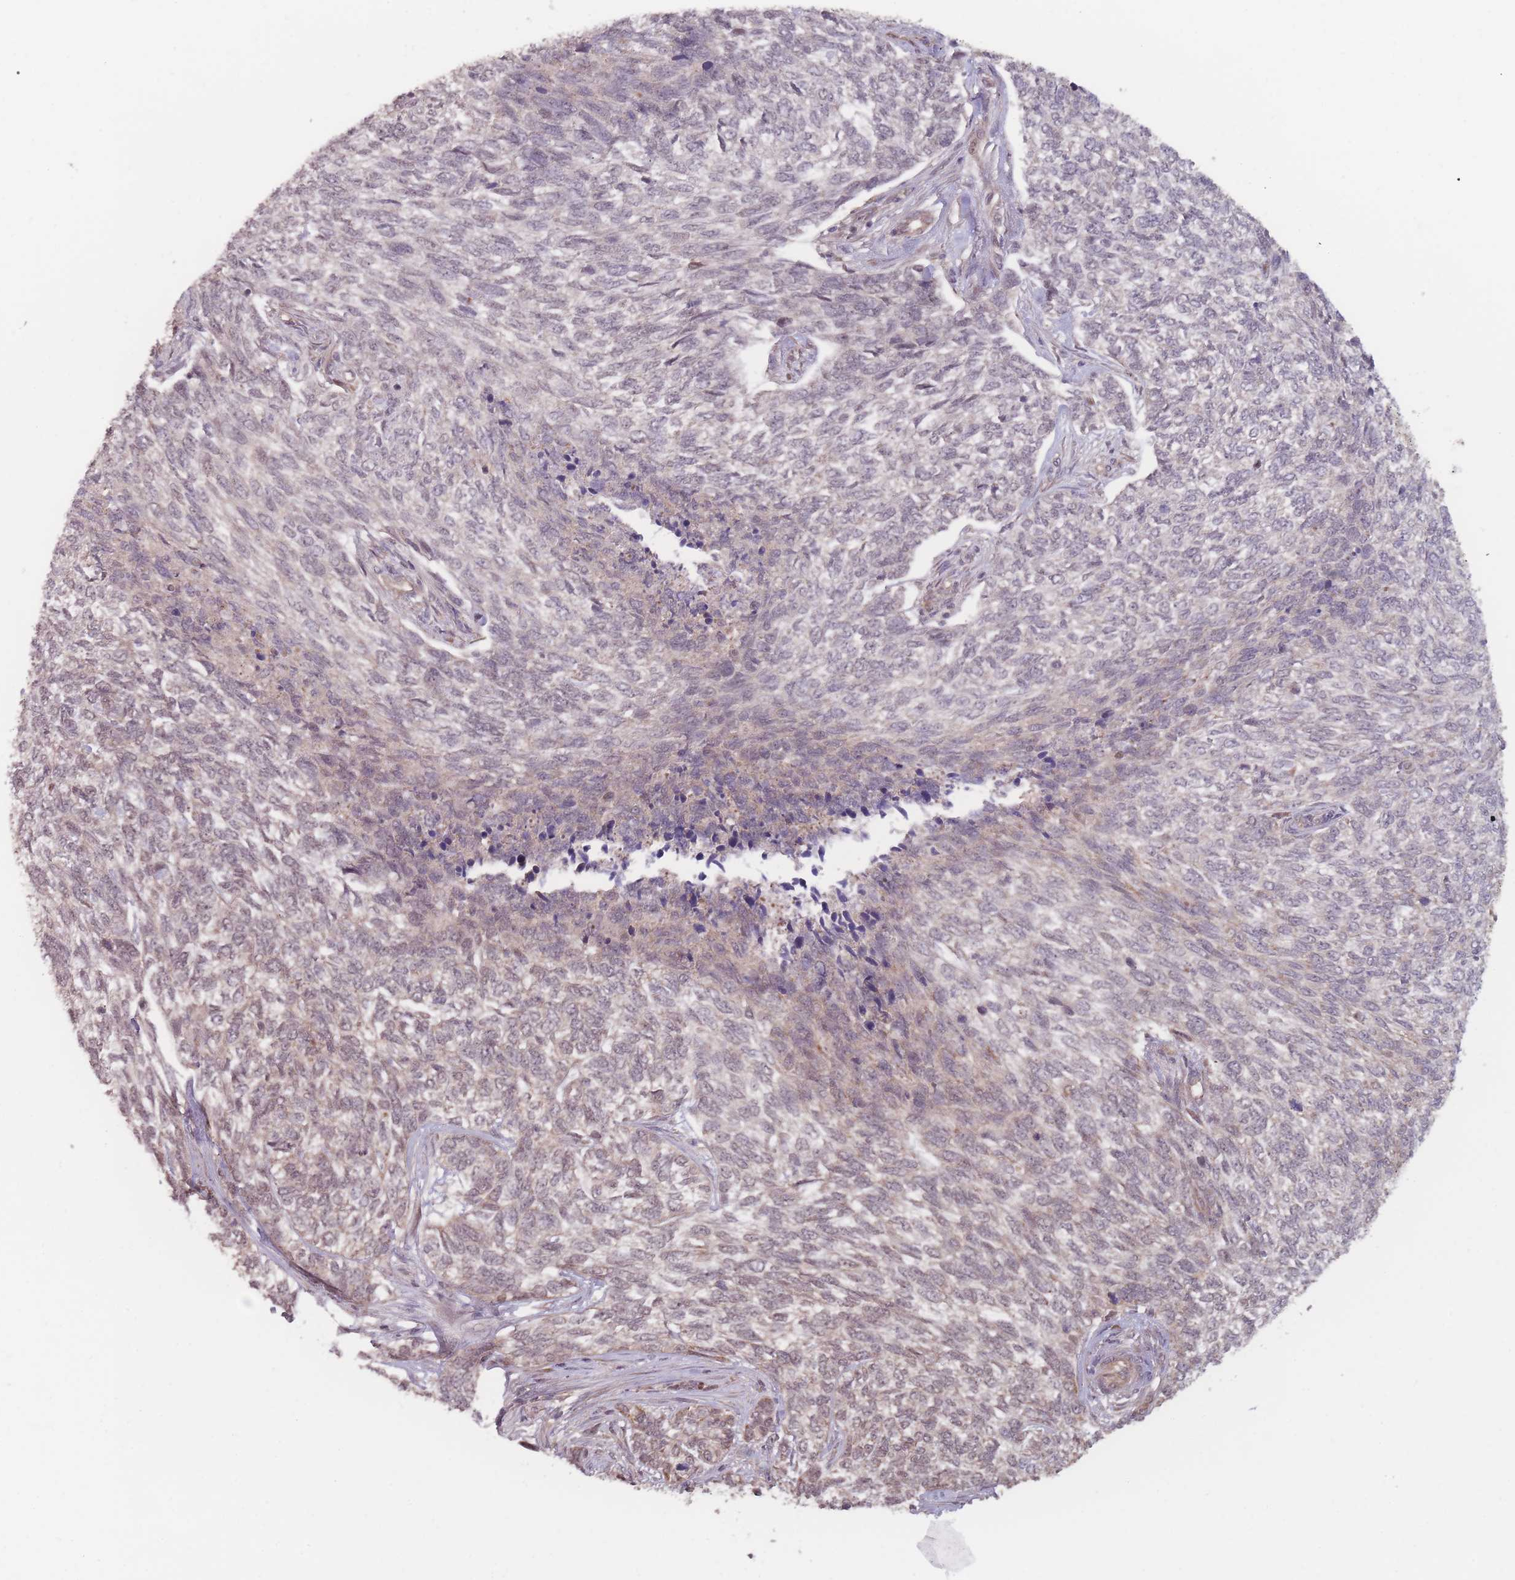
{"staining": {"intensity": "weak", "quantity": "<25%", "location": "cytoplasmic/membranous"}, "tissue": "skin cancer", "cell_type": "Tumor cells", "image_type": "cancer", "snomed": [{"axis": "morphology", "description": "Basal cell carcinoma"}, {"axis": "topography", "description": "Skin"}], "caption": "DAB (3,3'-diaminobenzidine) immunohistochemical staining of human skin cancer (basal cell carcinoma) displays no significant staining in tumor cells.", "gene": "RPS18", "patient": {"sex": "female", "age": 65}}